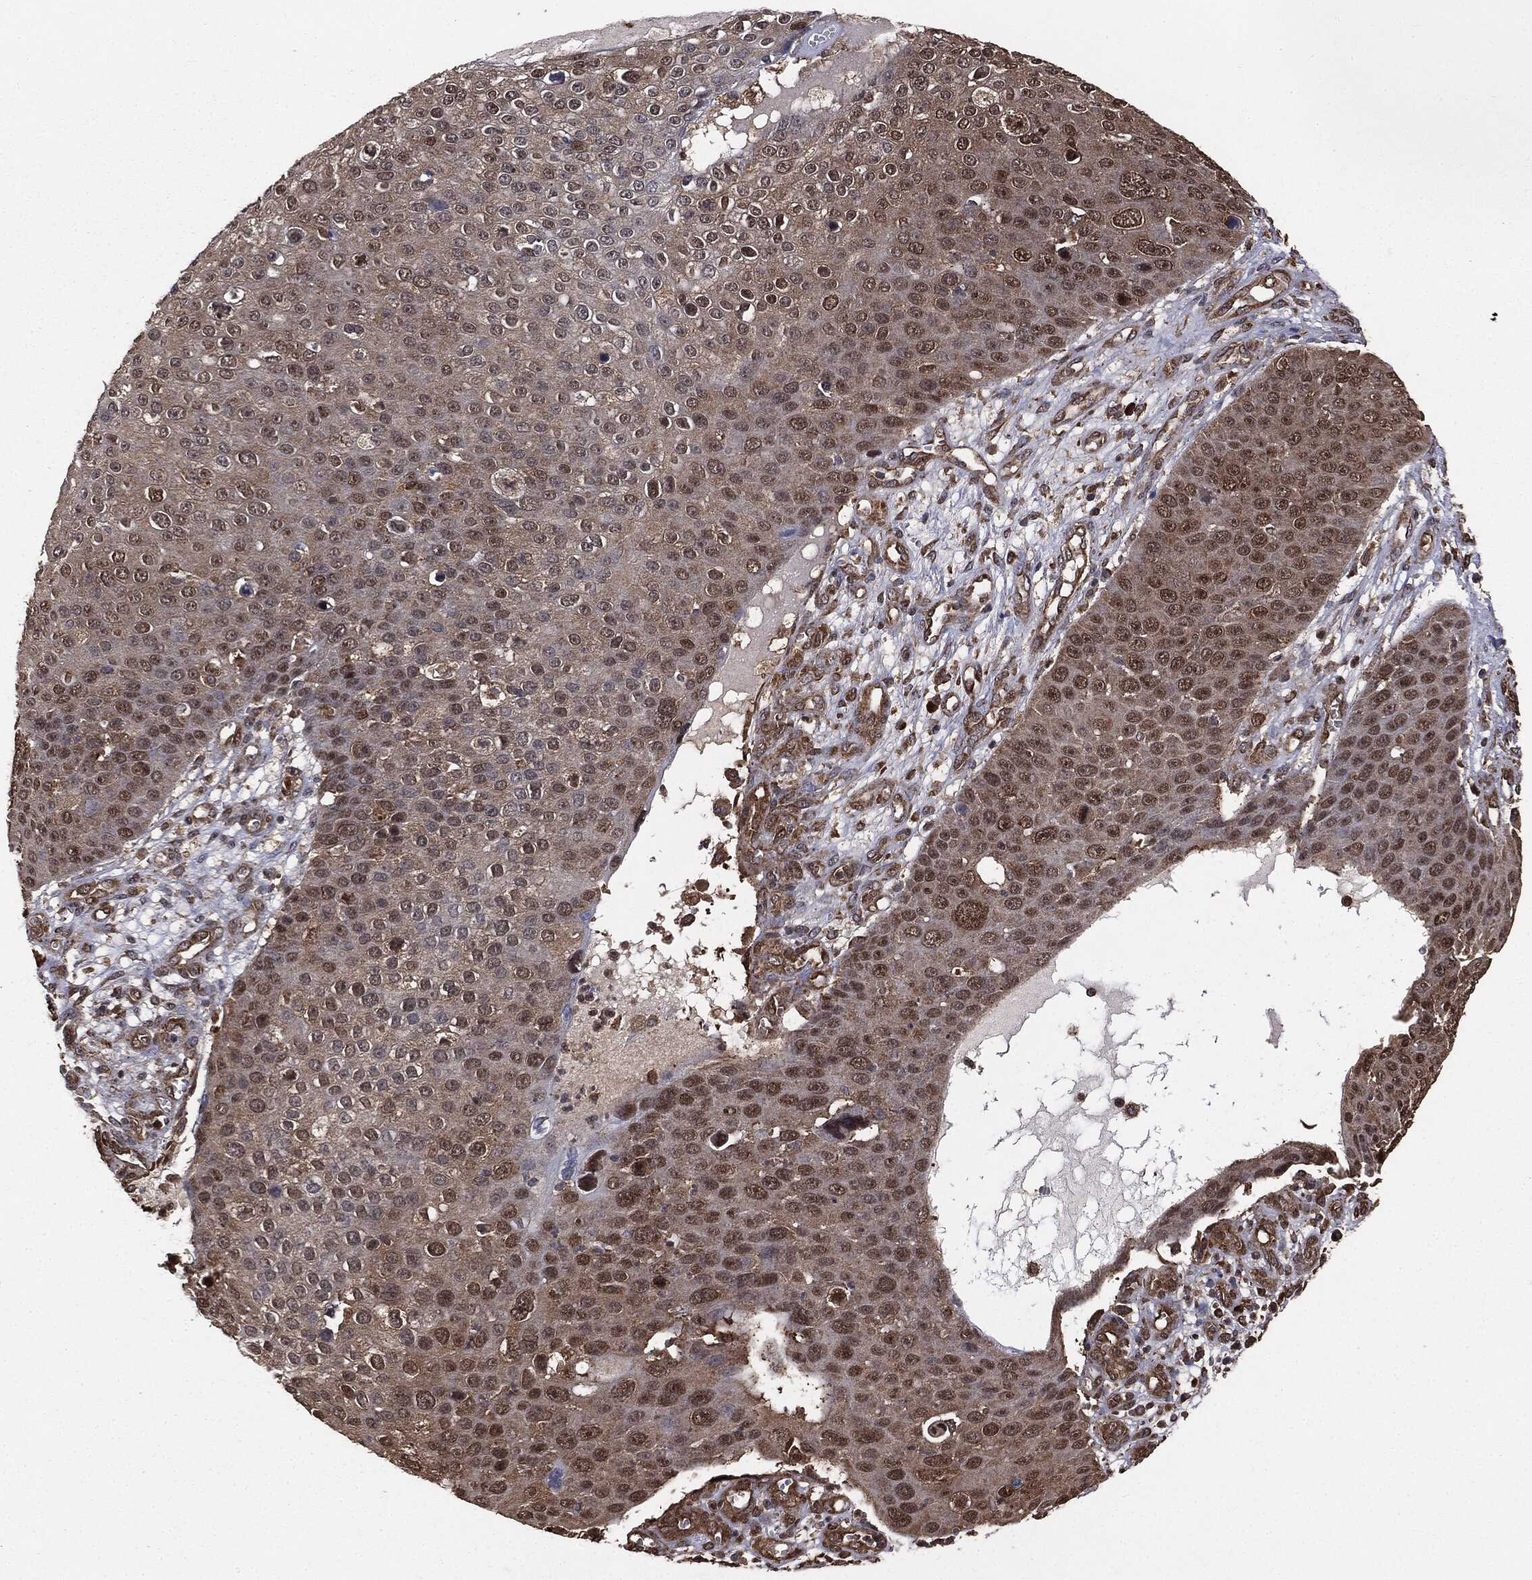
{"staining": {"intensity": "moderate", "quantity": "25%-75%", "location": "cytoplasmic/membranous,nuclear"}, "tissue": "skin cancer", "cell_type": "Tumor cells", "image_type": "cancer", "snomed": [{"axis": "morphology", "description": "Squamous cell carcinoma, NOS"}, {"axis": "topography", "description": "Skin"}], "caption": "A high-resolution histopathology image shows immunohistochemistry staining of skin cancer (squamous cell carcinoma), which shows moderate cytoplasmic/membranous and nuclear staining in about 25%-75% of tumor cells.", "gene": "NME1", "patient": {"sex": "male", "age": 71}}